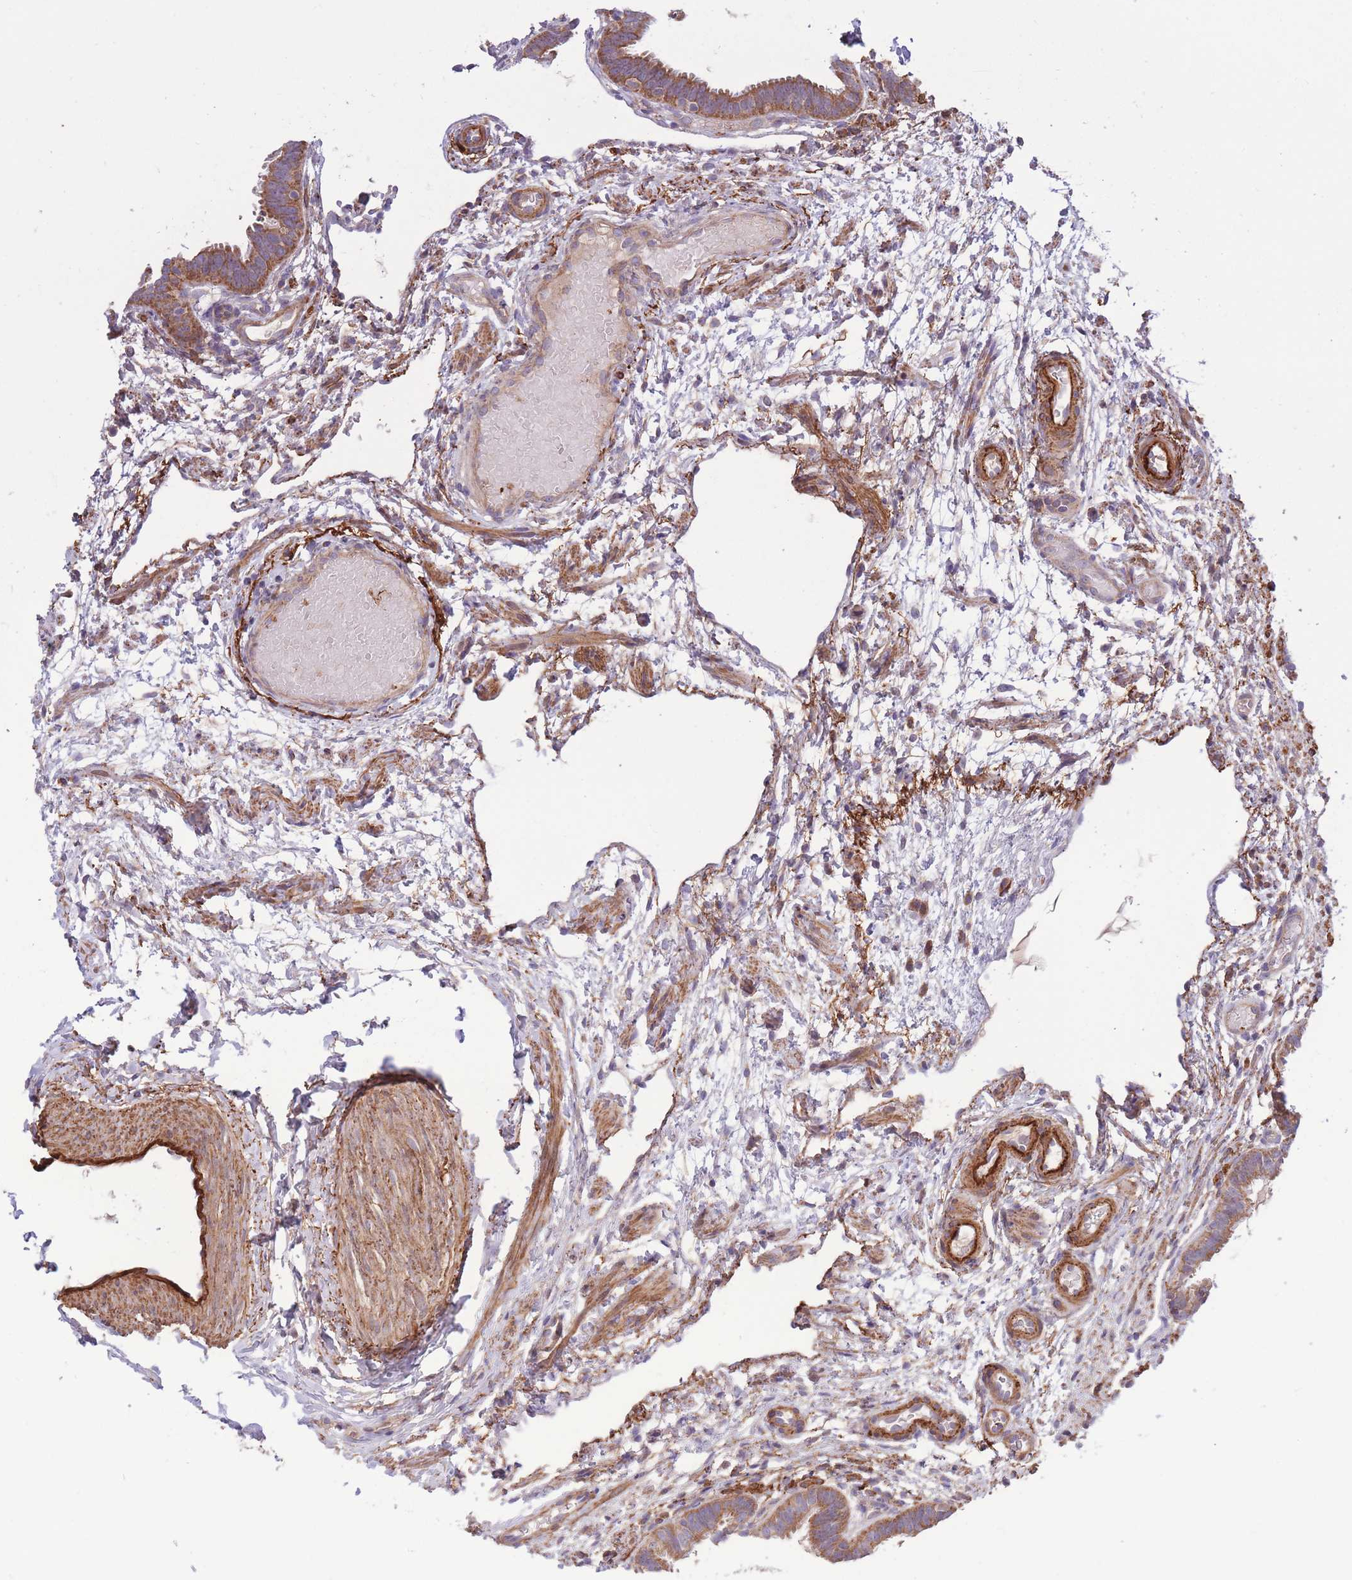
{"staining": {"intensity": "moderate", "quantity": ">75%", "location": "cytoplasmic/membranous"}, "tissue": "fallopian tube", "cell_type": "Glandular cells", "image_type": "normal", "snomed": [{"axis": "morphology", "description": "Normal tissue, NOS"}, {"axis": "topography", "description": "Fallopian tube"}], "caption": "Immunohistochemistry (IHC) micrograph of unremarkable fallopian tube: fallopian tube stained using immunohistochemistry exhibits medium levels of moderate protein expression localized specifically in the cytoplasmic/membranous of glandular cells, appearing as a cytoplasmic/membranous brown color.", "gene": "ATP13A2", "patient": {"sex": "female", "age": 37}}